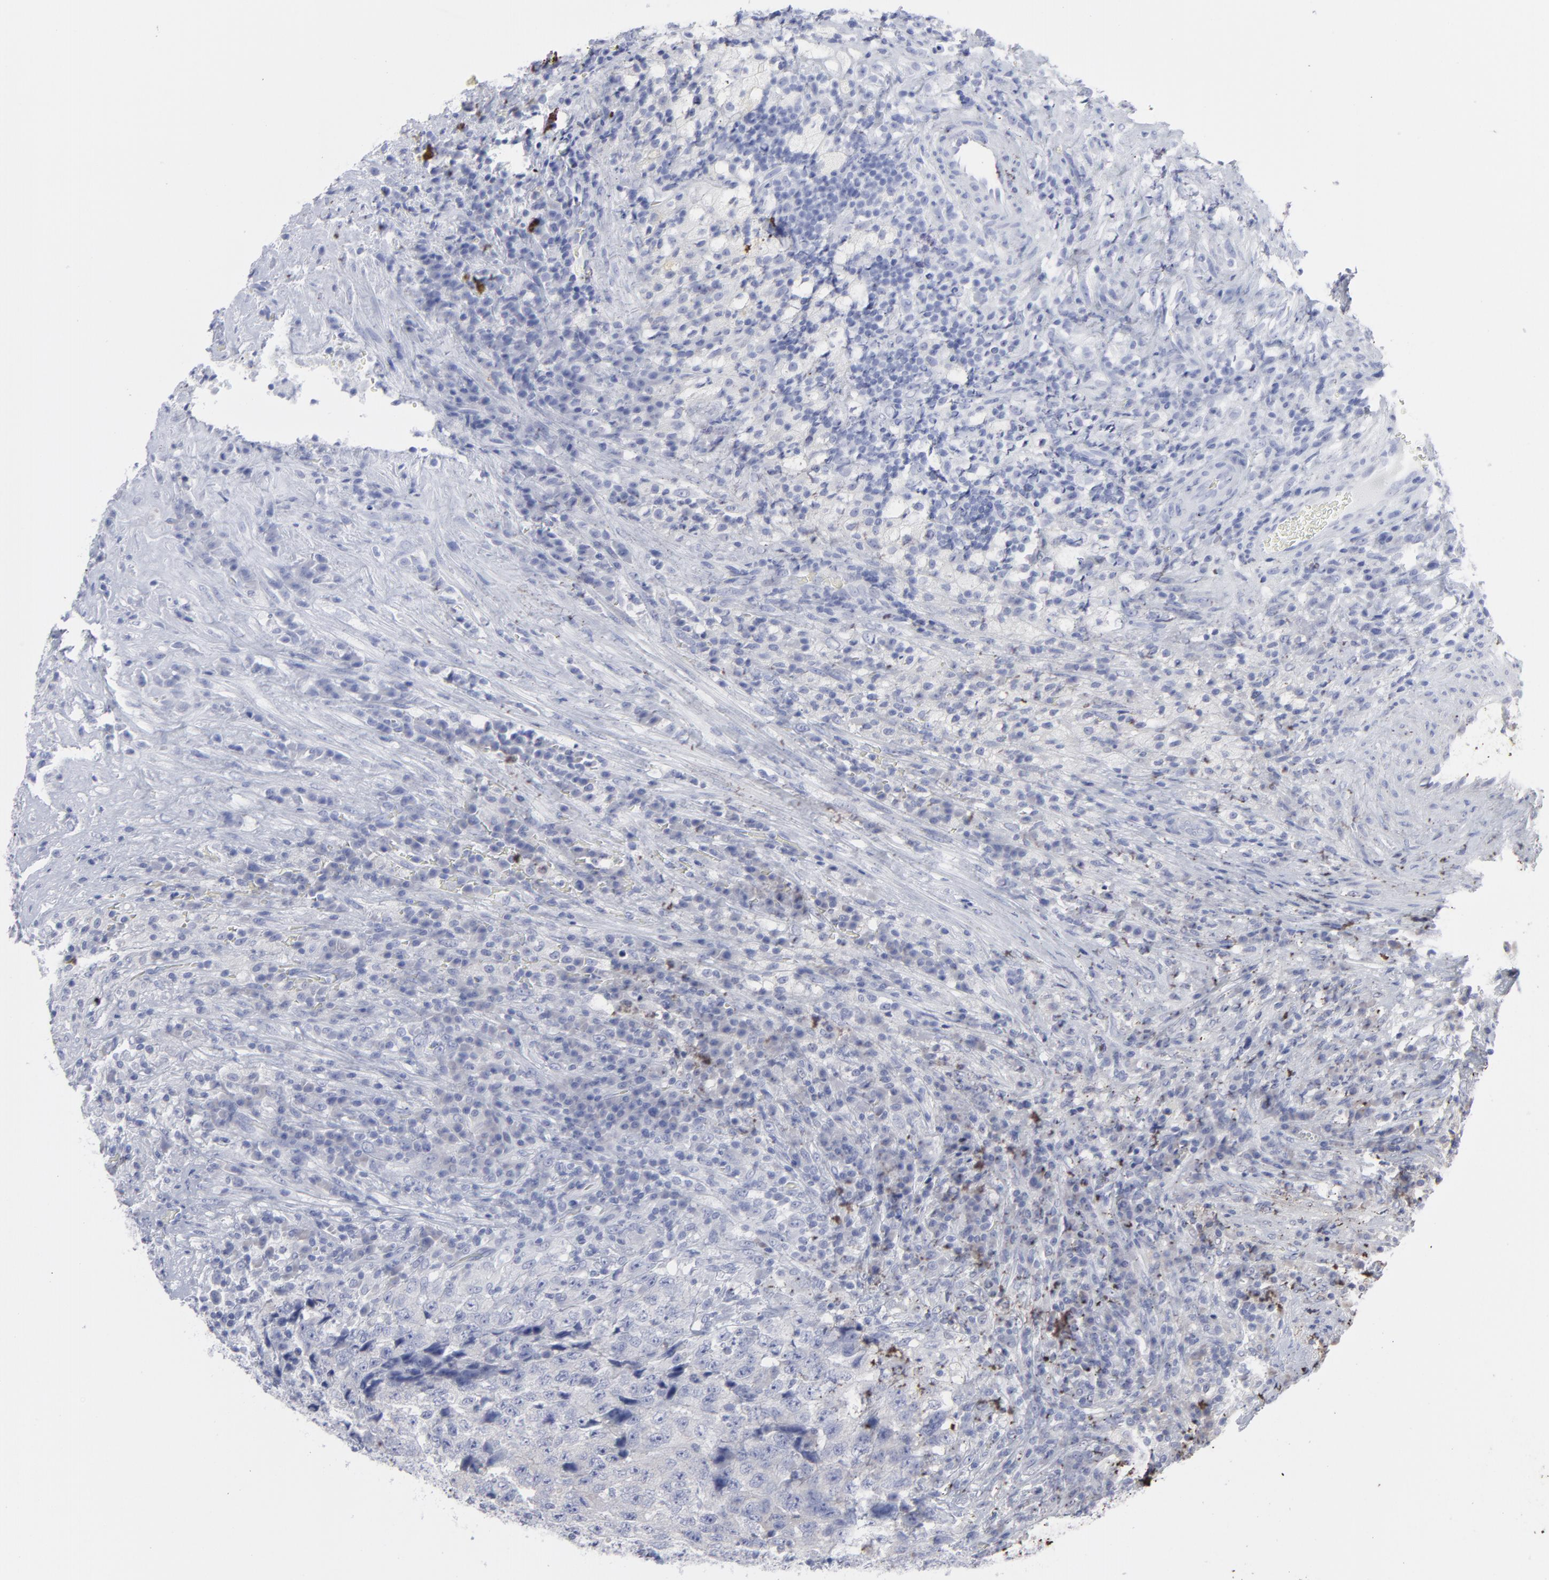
{"staining": {"intensity": "negative", "quantity": "none", "location": "none"}, "tissue": "testis cancer", "cell_type": "Tumor cells", "image_type": "cancer", "snomed": [{"axis": "morphology", "description": "Necrosis, NOS"}, {"axis": "morphology", "description": "Carcinoma, Embryonal, NOS"}, {"axis": "topography", "description": "Testis"}], "caption": "This is an IHC image of embryonal carcinoma (testis). There is no expression in tumor cells.", "gene": "RPS24", "patient": {"sex": "male", "age": 19}}